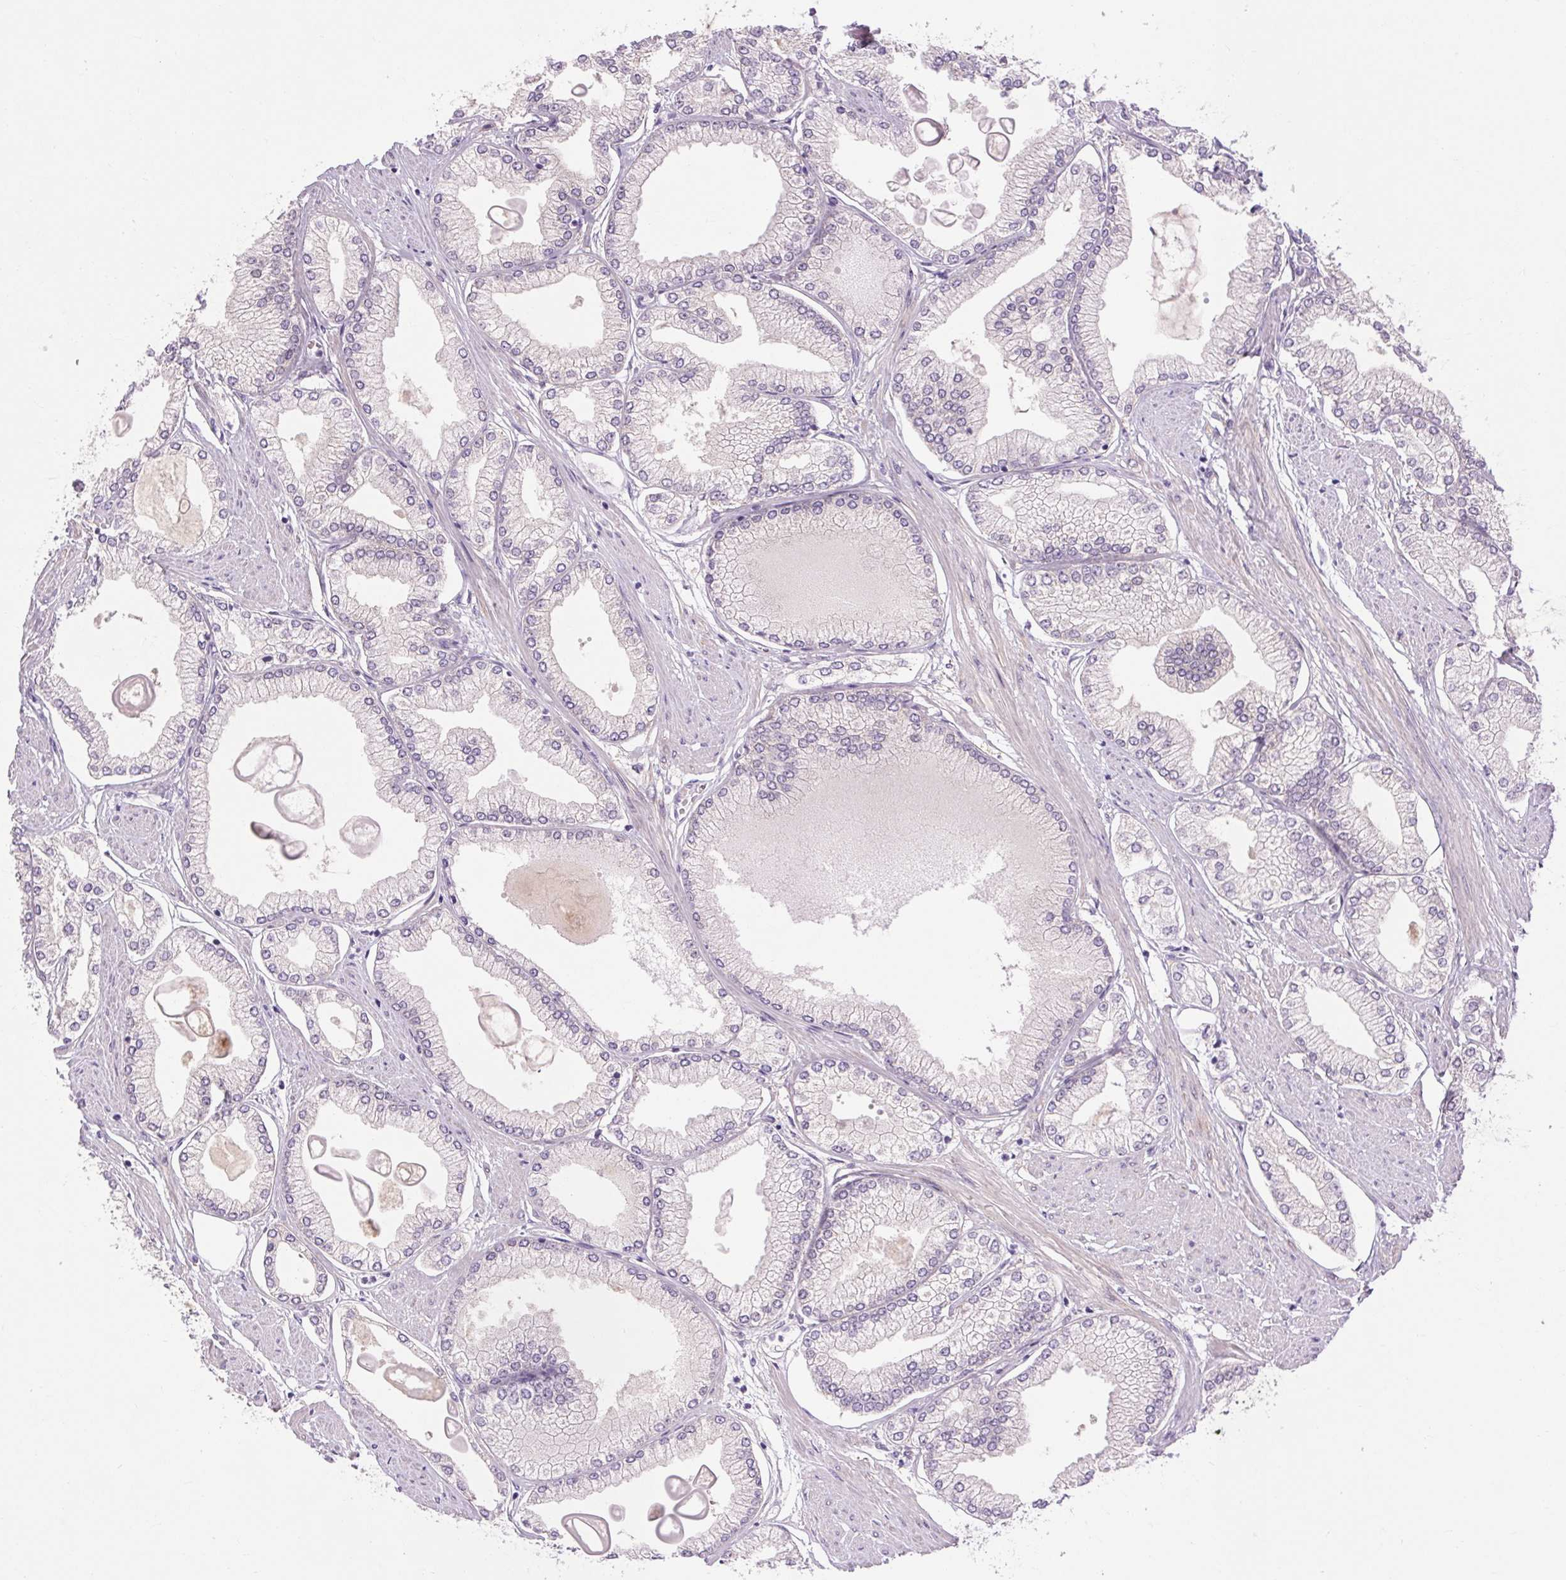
{"staining": {"intensity": "negative", "quantity": "none", "location": "none"}, "tissue": "prostate cancer", "cell_type": "Tumor cells", "image_type": "cancer", "snomed": [{"axis": "morphology", "description": "Adenocarcinoma, High grade"}, {"axis": "topography", "description": "Prostate"}], "caption": "Tumor cells are negative for brown protein staining in high-grade adenocarcinoma (prostate).", "gene": "SOWAHC", "patient": {"sex": "male", "age": 68}}